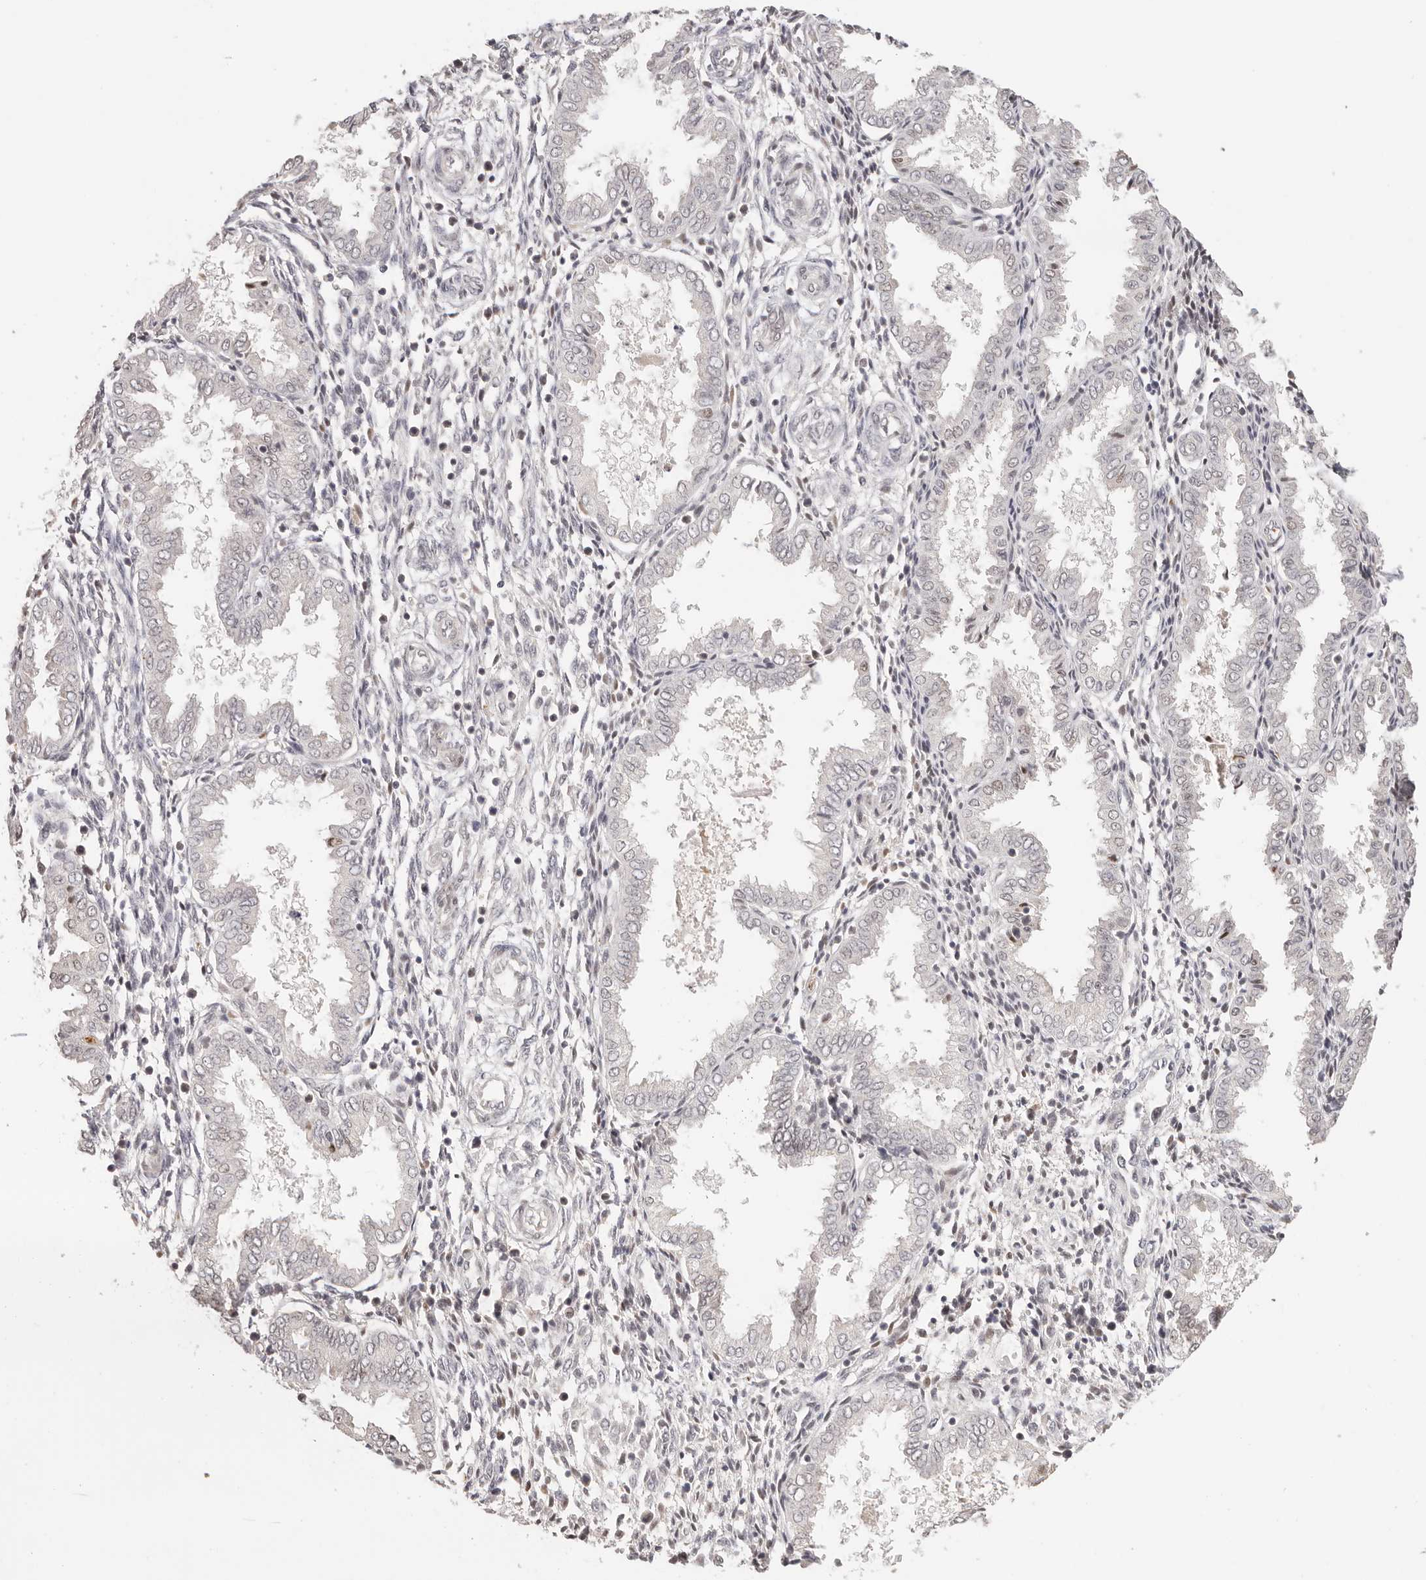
{"staining": {"intensity": "moderate", "quantity": "25%-75%", "location": "nuclear"}, "tissue": "endometrium", "cell_type": "Cells in endometrial stroma", "image_type": "normal", "snomed": [{"axis": "morphology", "description": "Normal tissue, NOS"}, {"axis": "topography", "description": "Endometrium"}], "caption": "This is an image of IHC staining of normal endometrium, which shows moderate positivity in the nuclear of cells in endometrial stroma.", "gene": "RFC3", "patient": {"sex": "female", "age": 33}}